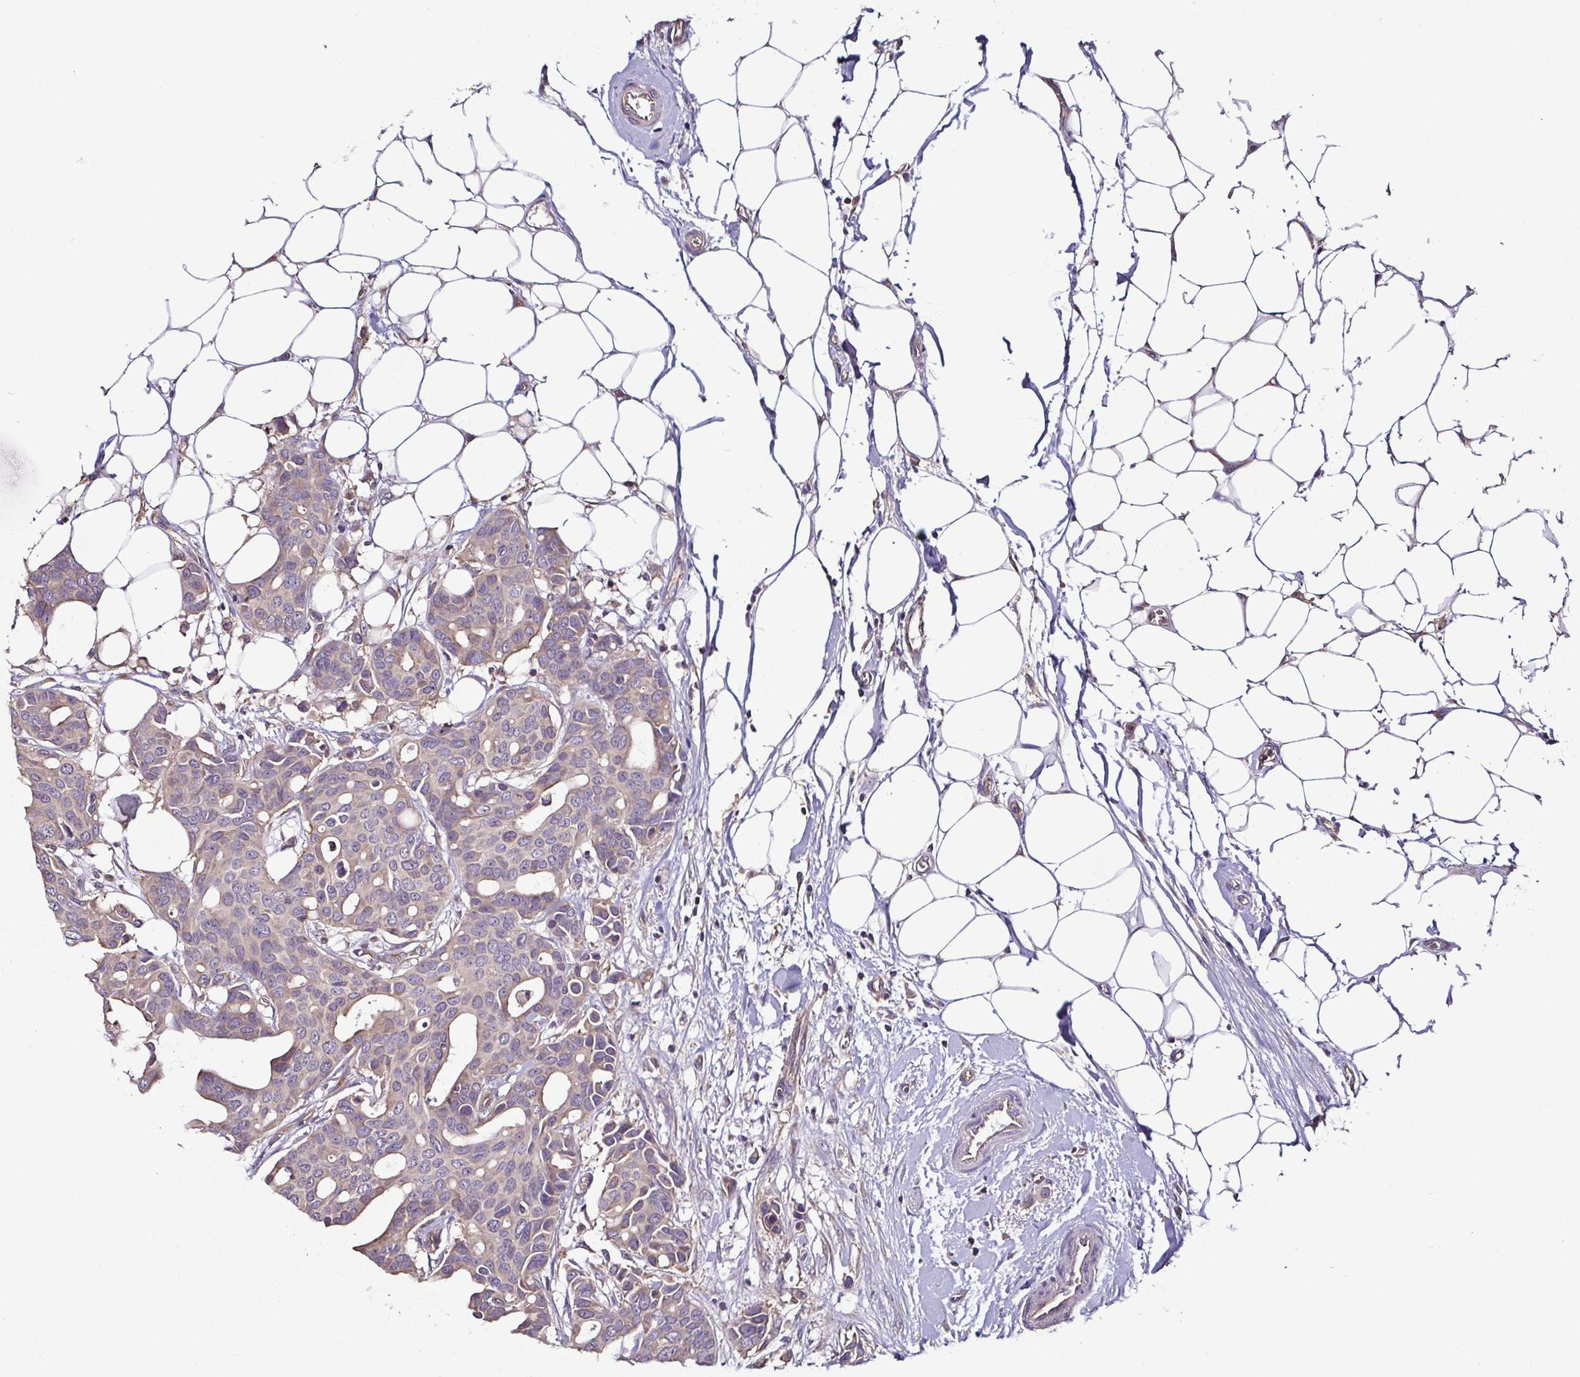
{"staining": {"intensity": "negative", "quantity": "none", "location": "none"}, "tissue": "breast cancer", "cell_type": "Tumor cells", "image_type": "cancer", "snomed": [{"axis": "morphology", "description": "Duct carcinoma"}, {"axis": "topography", "description": "Breast"}], "caption": "There is no significant positivity in tumor cells of invasive ductal carcinoma (breast).", "gene": "LMOD2", "patient": {"sex": "female", "age": 54}}